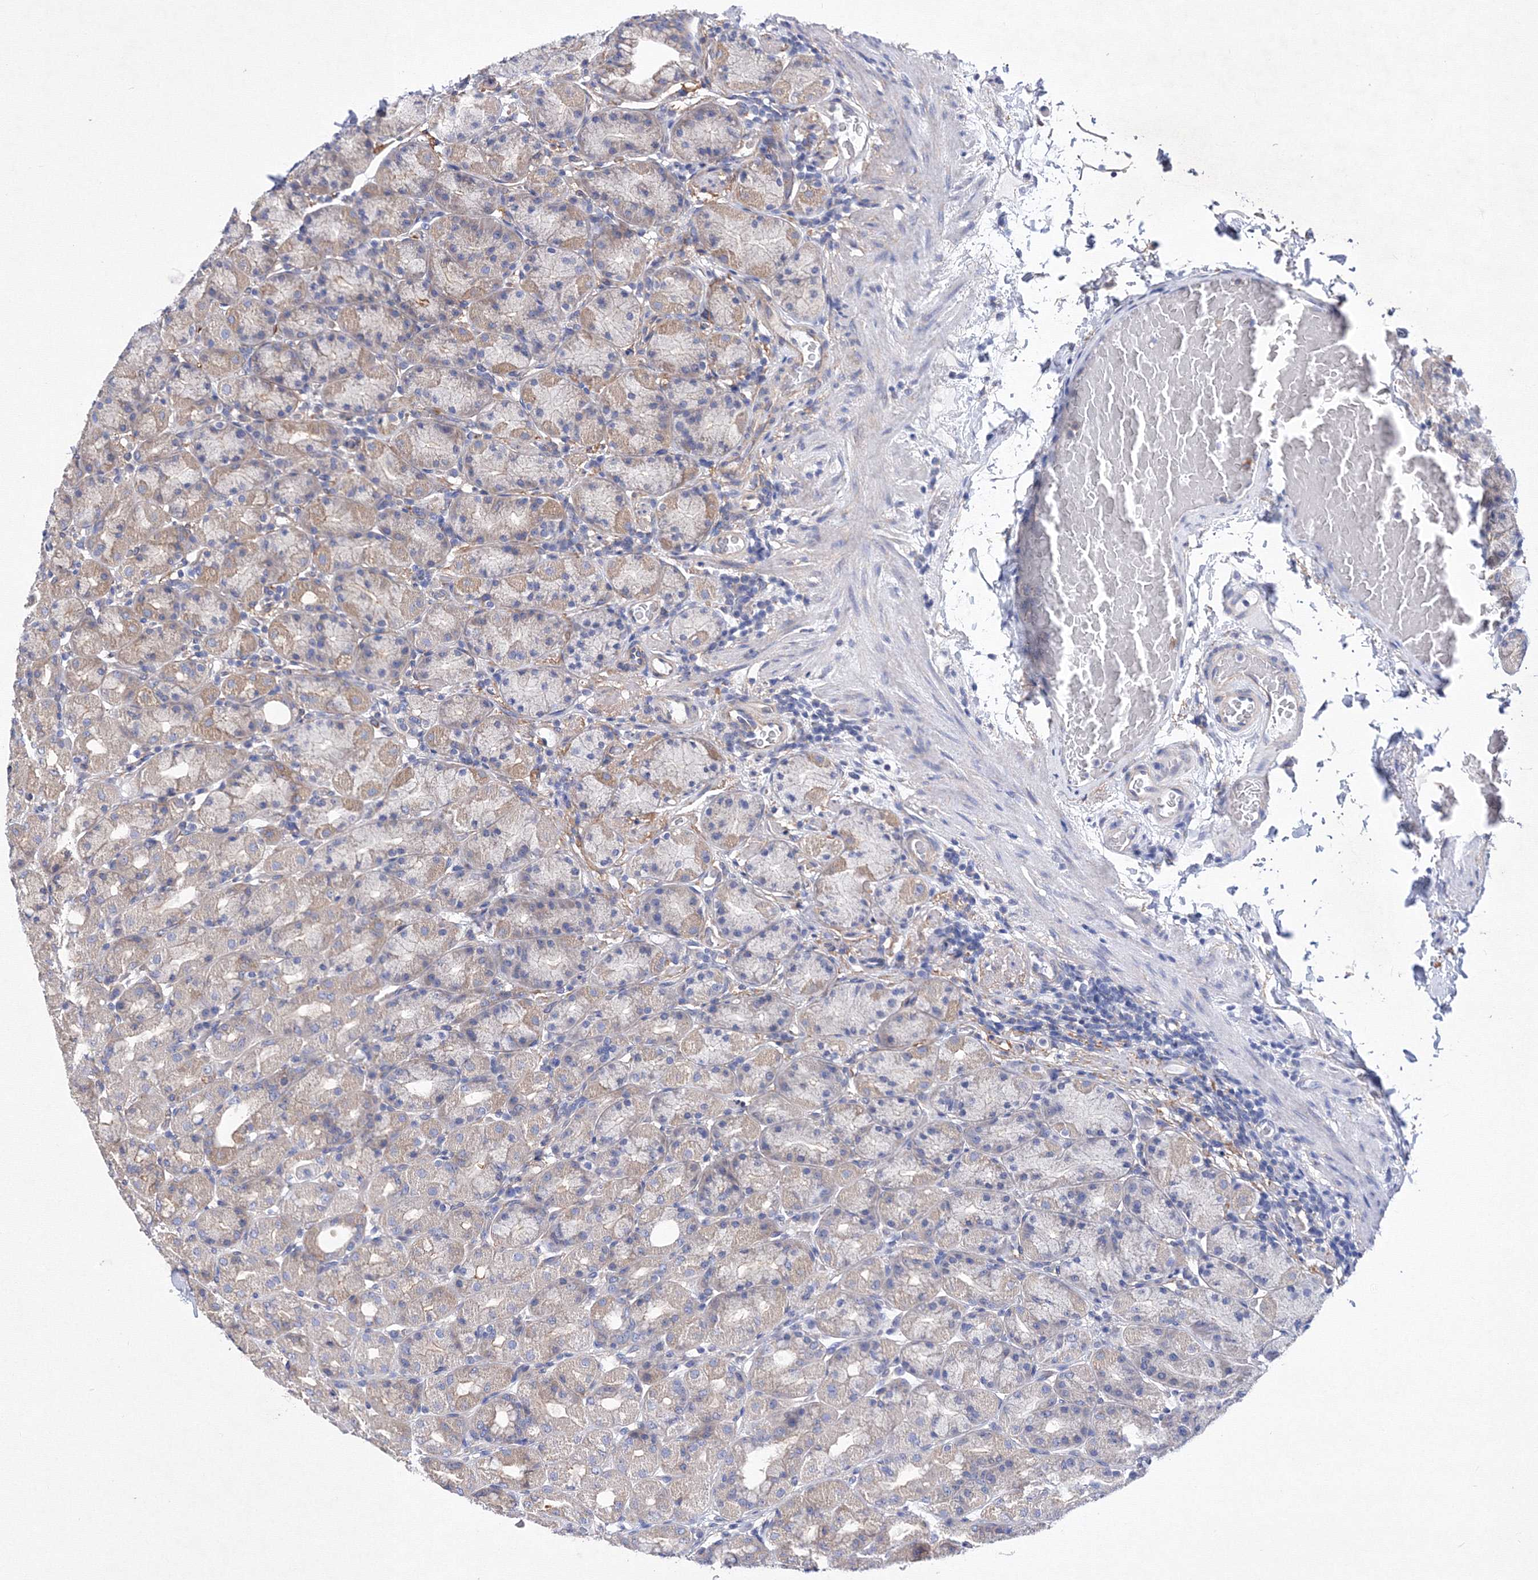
{"staining": {"intensity": "moderate", "quantity": "<25%", "location": "cytoplasmic/membranous"}, "tissue": "stomach", "cell_type": "Glandular cells", "image_type": "normal", "snomed": [{"axis": "morphology", "description": "Normal tissue, NOS"}, {"axis": "topography", "description": "Stomach, upper"}], "caption": "A low amount of moderate cytoplasmic/membranous positivity is seen in about <25% of glandular cells in unremarkable stomach.", "gene": "SNX18", "patient": {"sex": "male", "age": 68}}